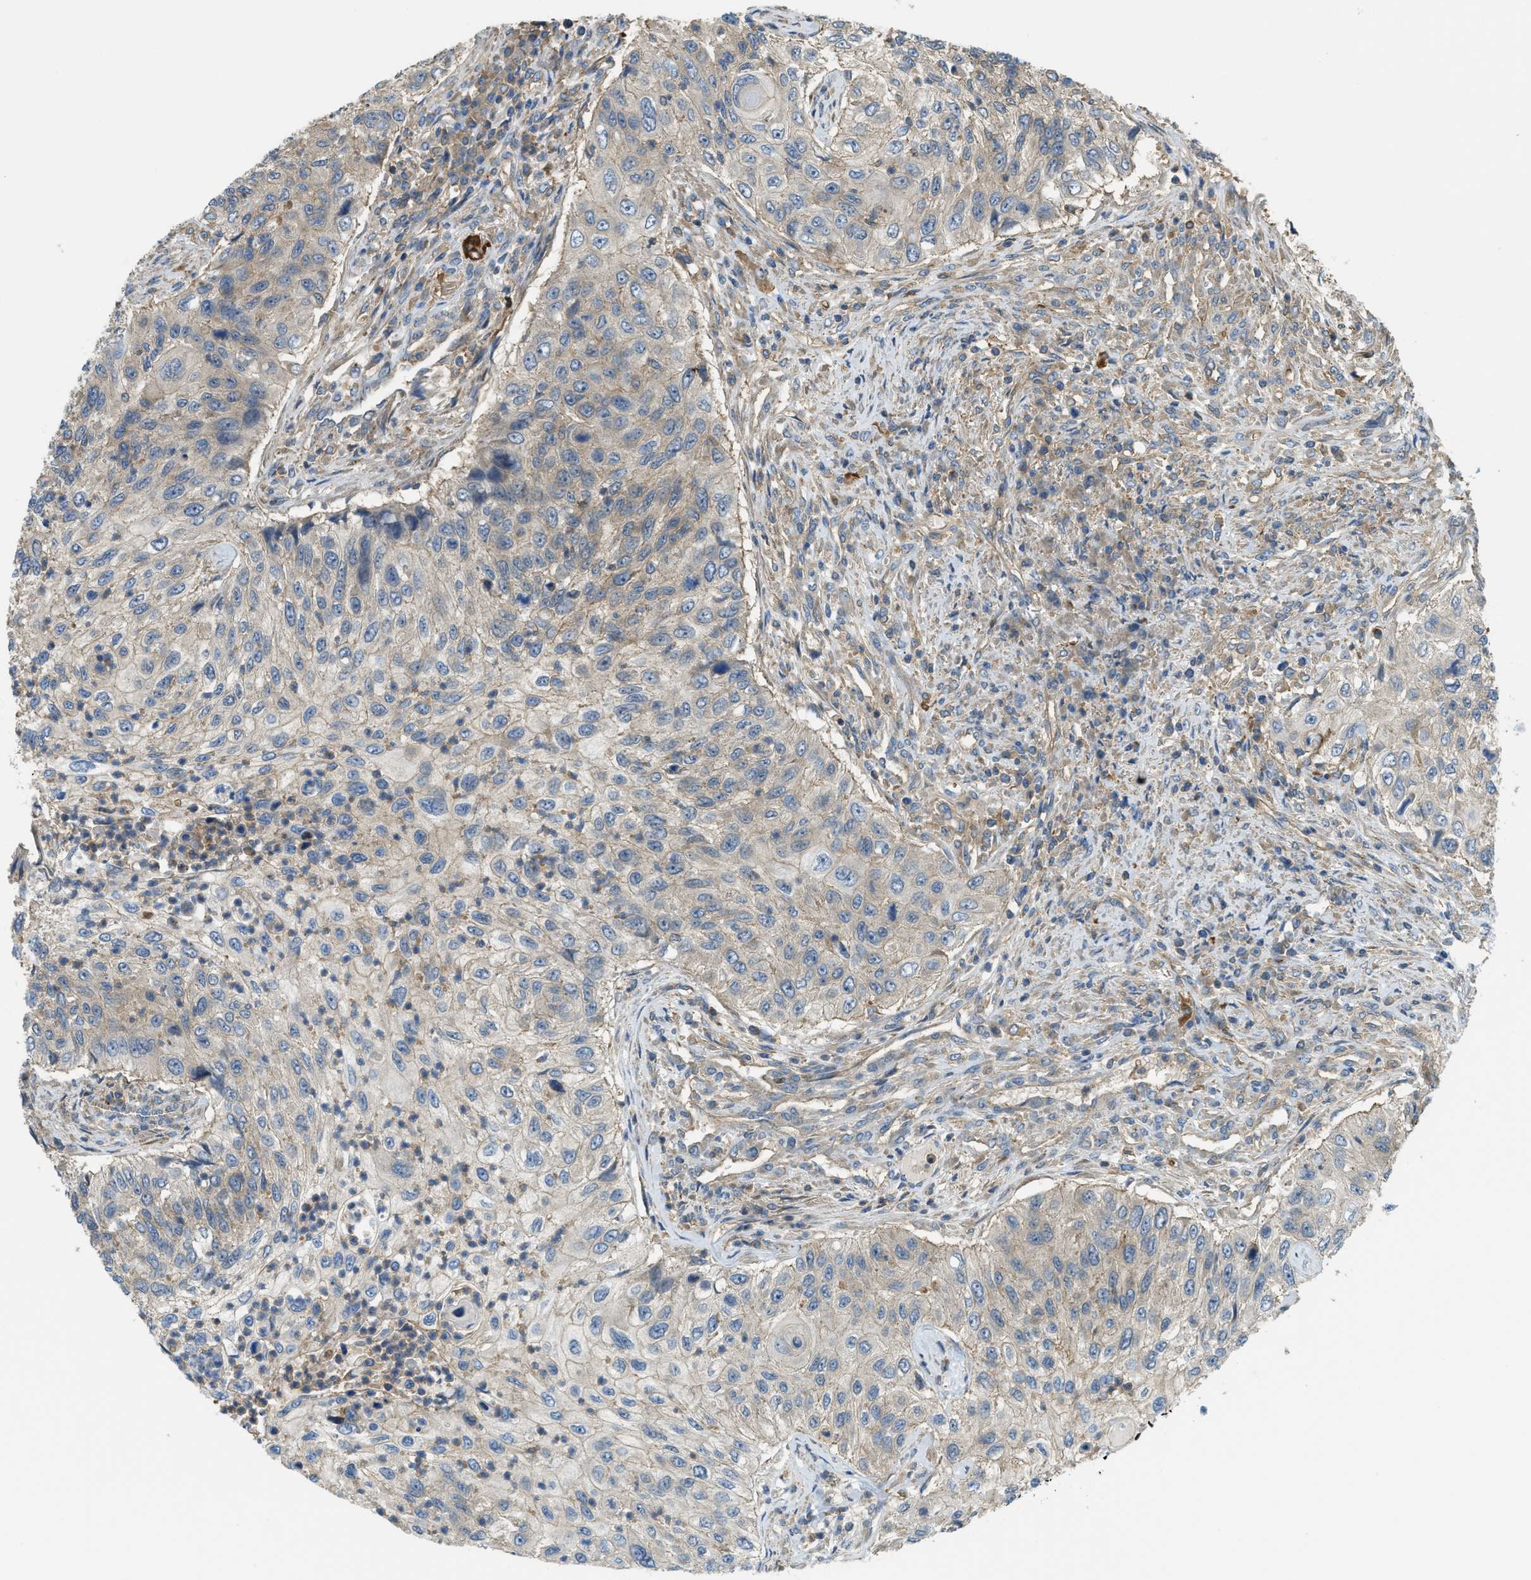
{"staining": {"intensity": "weak", "quantity": "<25%", "location": "cytoplasmic/membranous"}, "tissue": "urothelial cancer", "cell_type": "Tumor cells", "image_type": "cancer", "snomed": [{"axis": "morphology", "description": "Urothelial carcinoma, High grade"}, {"axis": "topography", "description": "Urinary bladder"}], "caption": "Immunohistochemical staining of human high-grade urothelial carcinoma displays no significant expression in tumor cells.", "gene": "BAG4", "patient": {"sex": "female", "age": 60}}